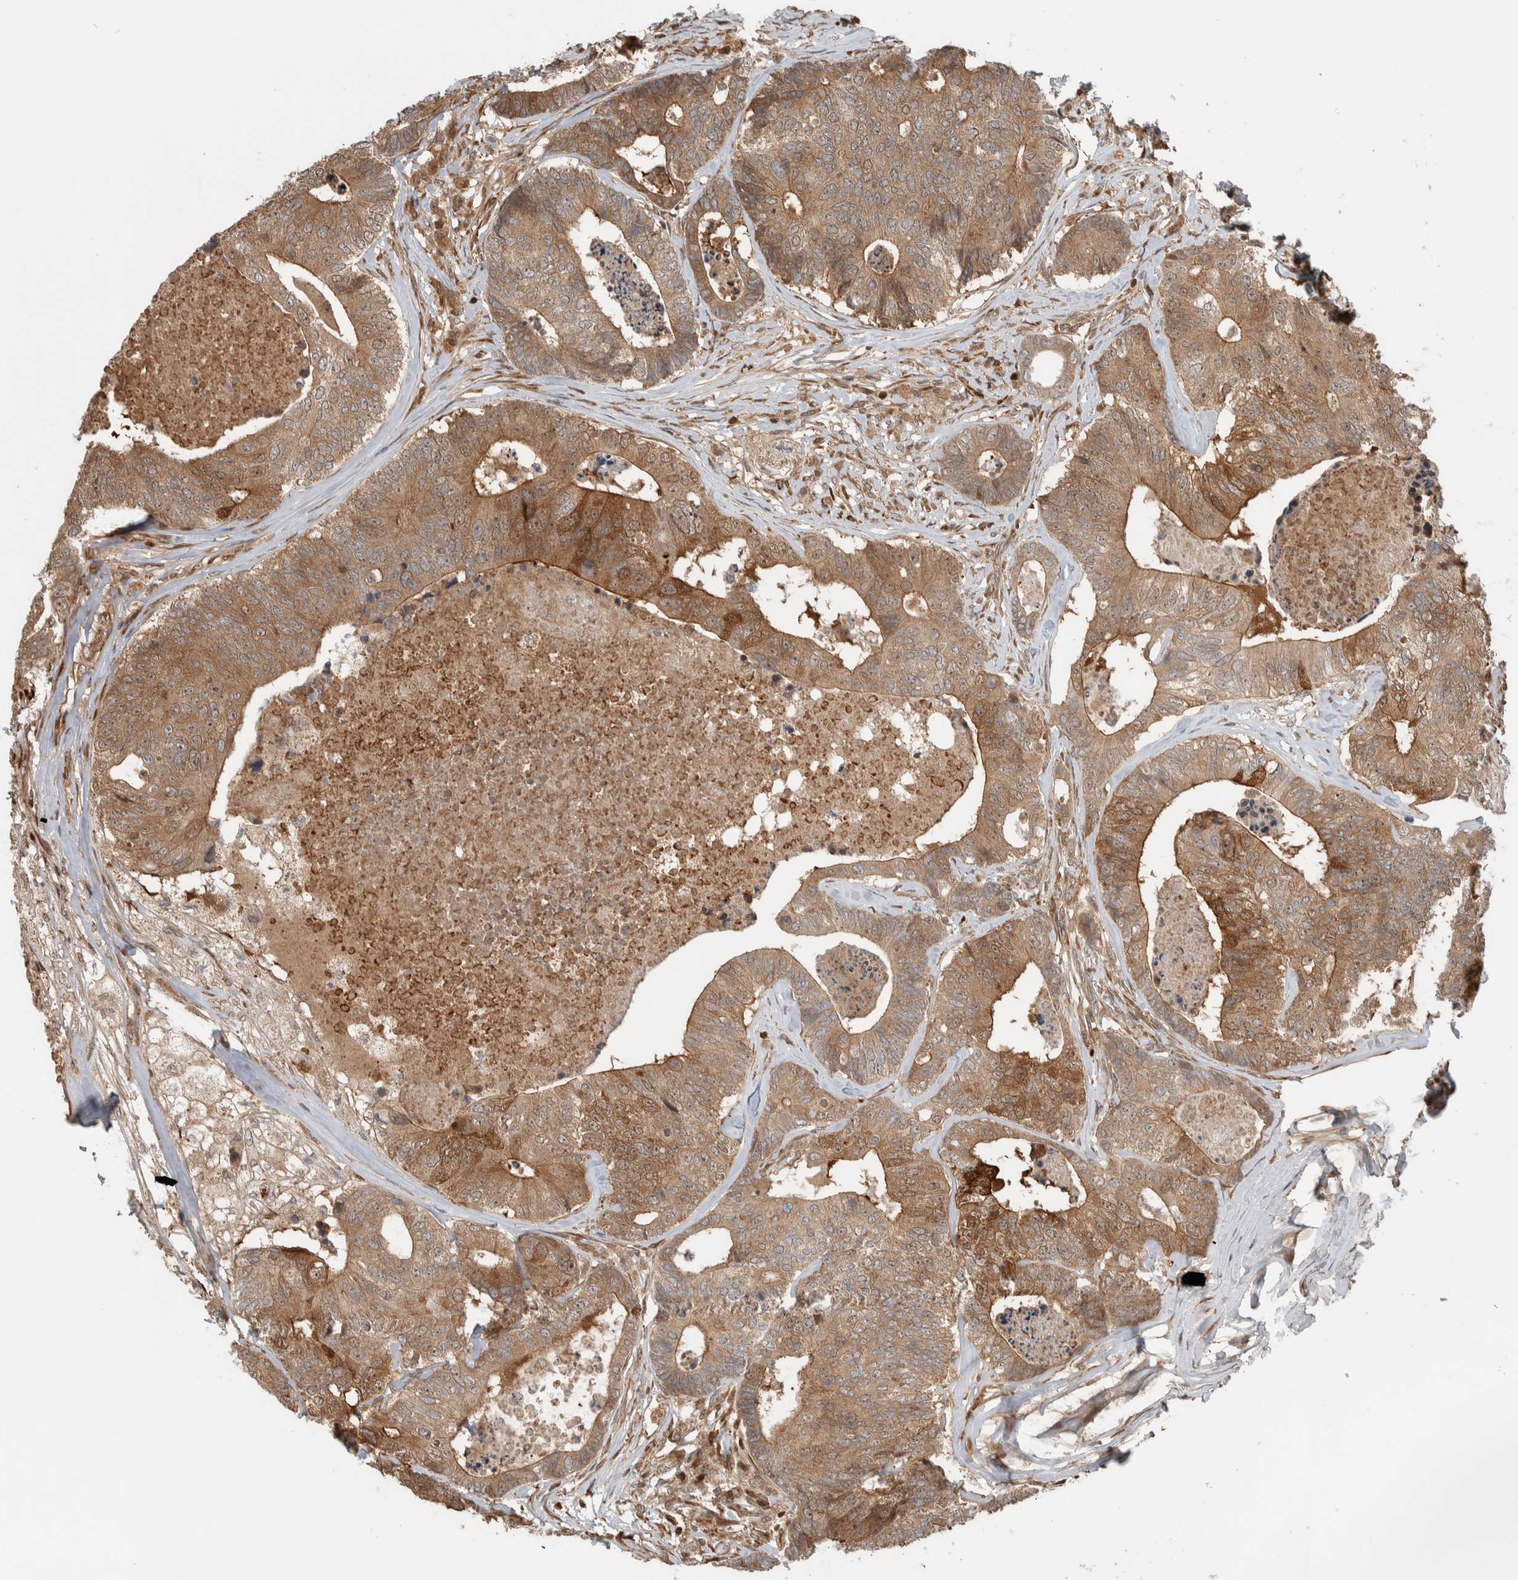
{"staining": {"intensity": "moderate", "quantity": ">75%", "location": "cytoplasmic/membranous"}, "tissue": "colorectal cancer", "cell_type": "Tumor cells", "image_type": "cancer", "snomed": [{"axis": "morphology", "description": "Adenocarcinoma, NOS"}, {"axis": "topography", "description": "Colon"}], "caption": "Adenocarcinoma (colorectal) stained for a protein (brown) reveals moderate cytoplasmic/membranous positive positivity in about >75% of tumor cells.", "gene": "CNTROB", "patient": {"sex": "female", "age": 67}}